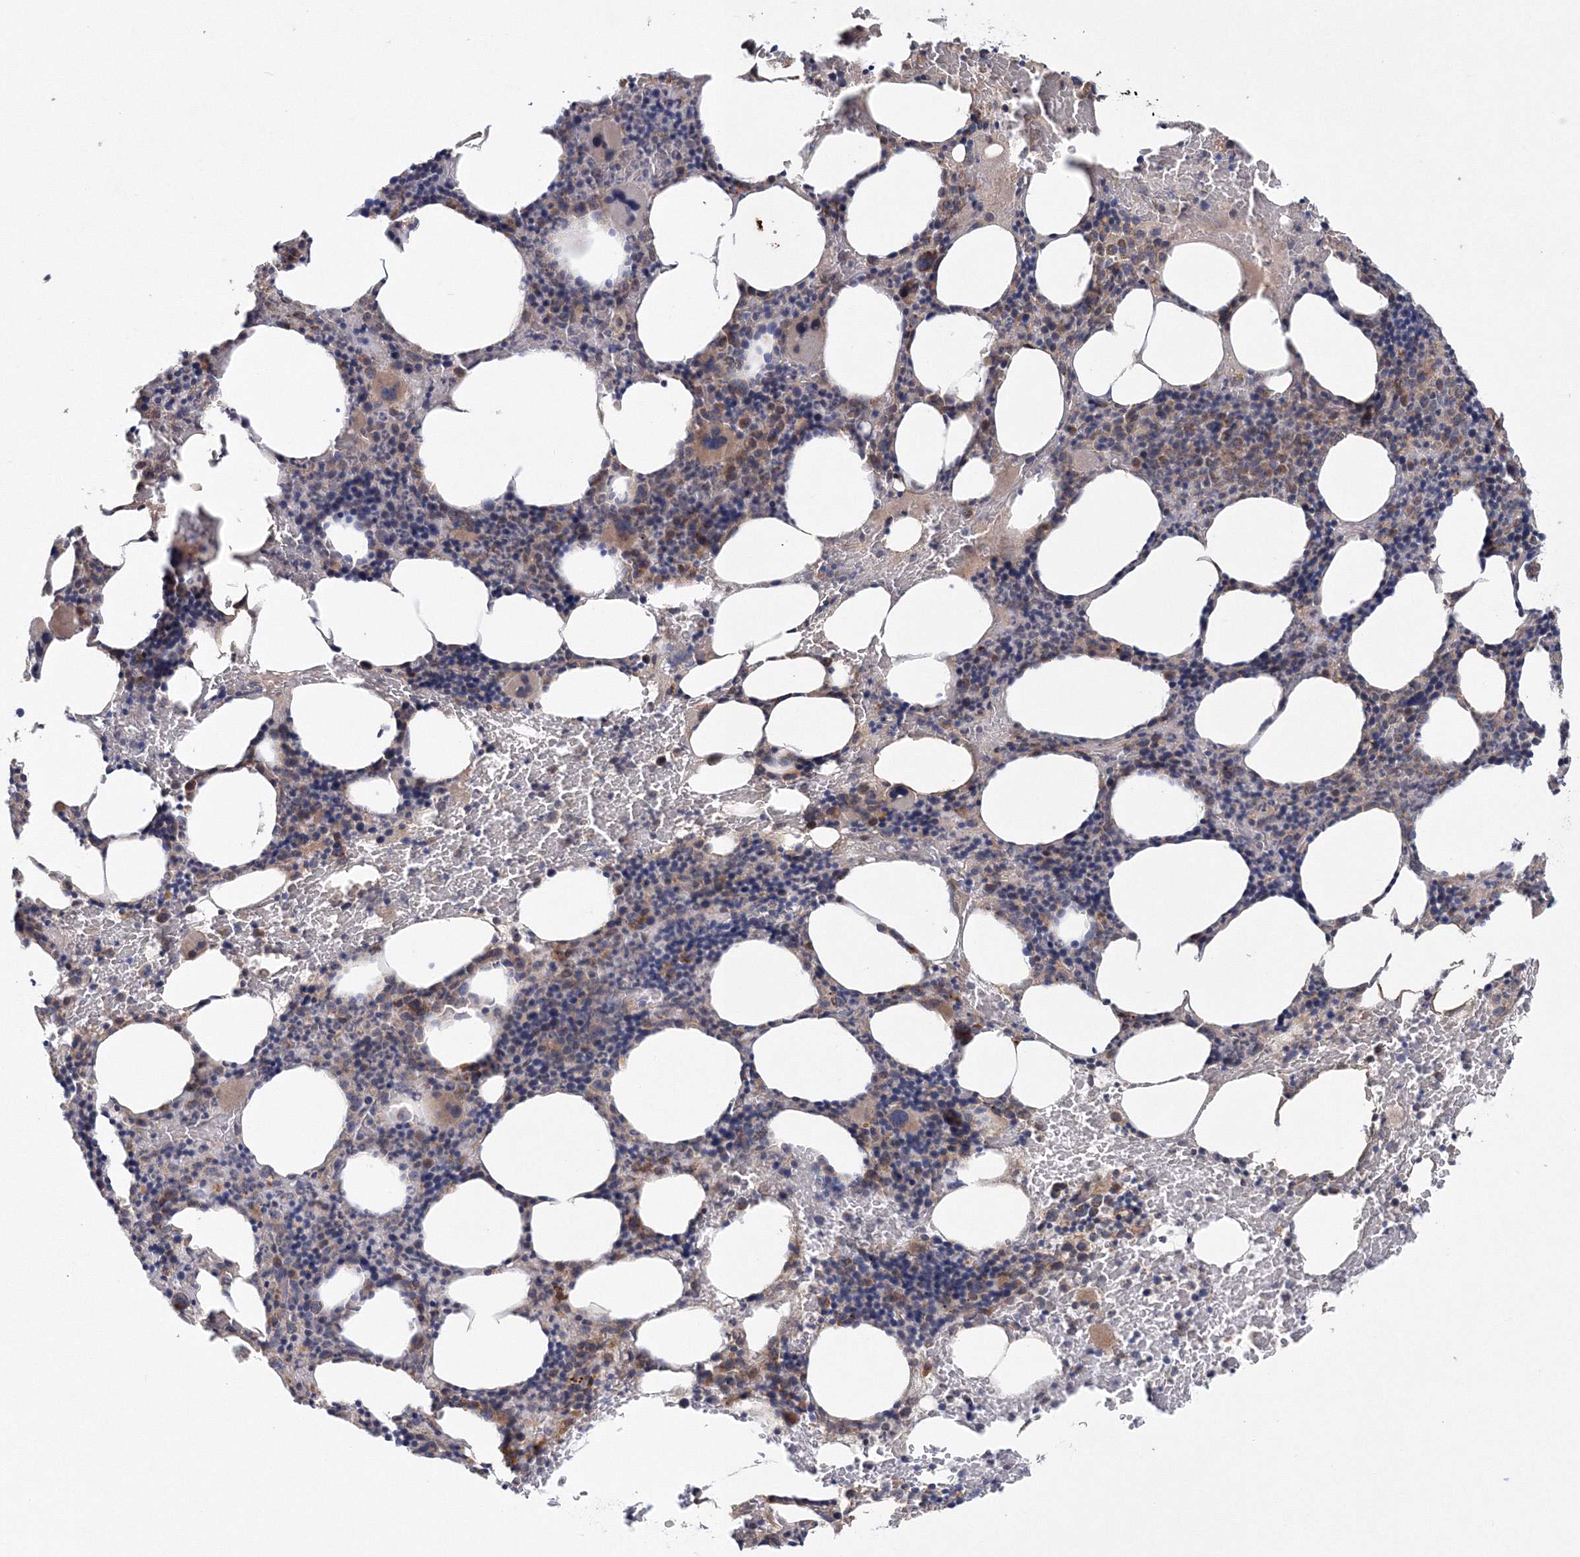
{"staining": {"intensity": "moderate", "quantity": "25%-75%", "location": "cytoplasmic/membranous"}, "tissue": "bone marrow", "cell_type": "Hematopoietic cells", "image_type": "normal", "snomed": [{"axis": "morphology", "description": "Normal tissue, NOS"}, {"axis": "topography", "description": "Bone marrow"}], "caption": "This histopathology image reveals benign bone marrow stained with immunohistochemistry (IHC) to label a protein in brown. The cytoplasmic/membranous of hematopoietic cells show moderate positivity for the protein. Nuclei are counter-stained blue.", "gene": "NOA1", "patient": {"sex": "male", "age": 62}}